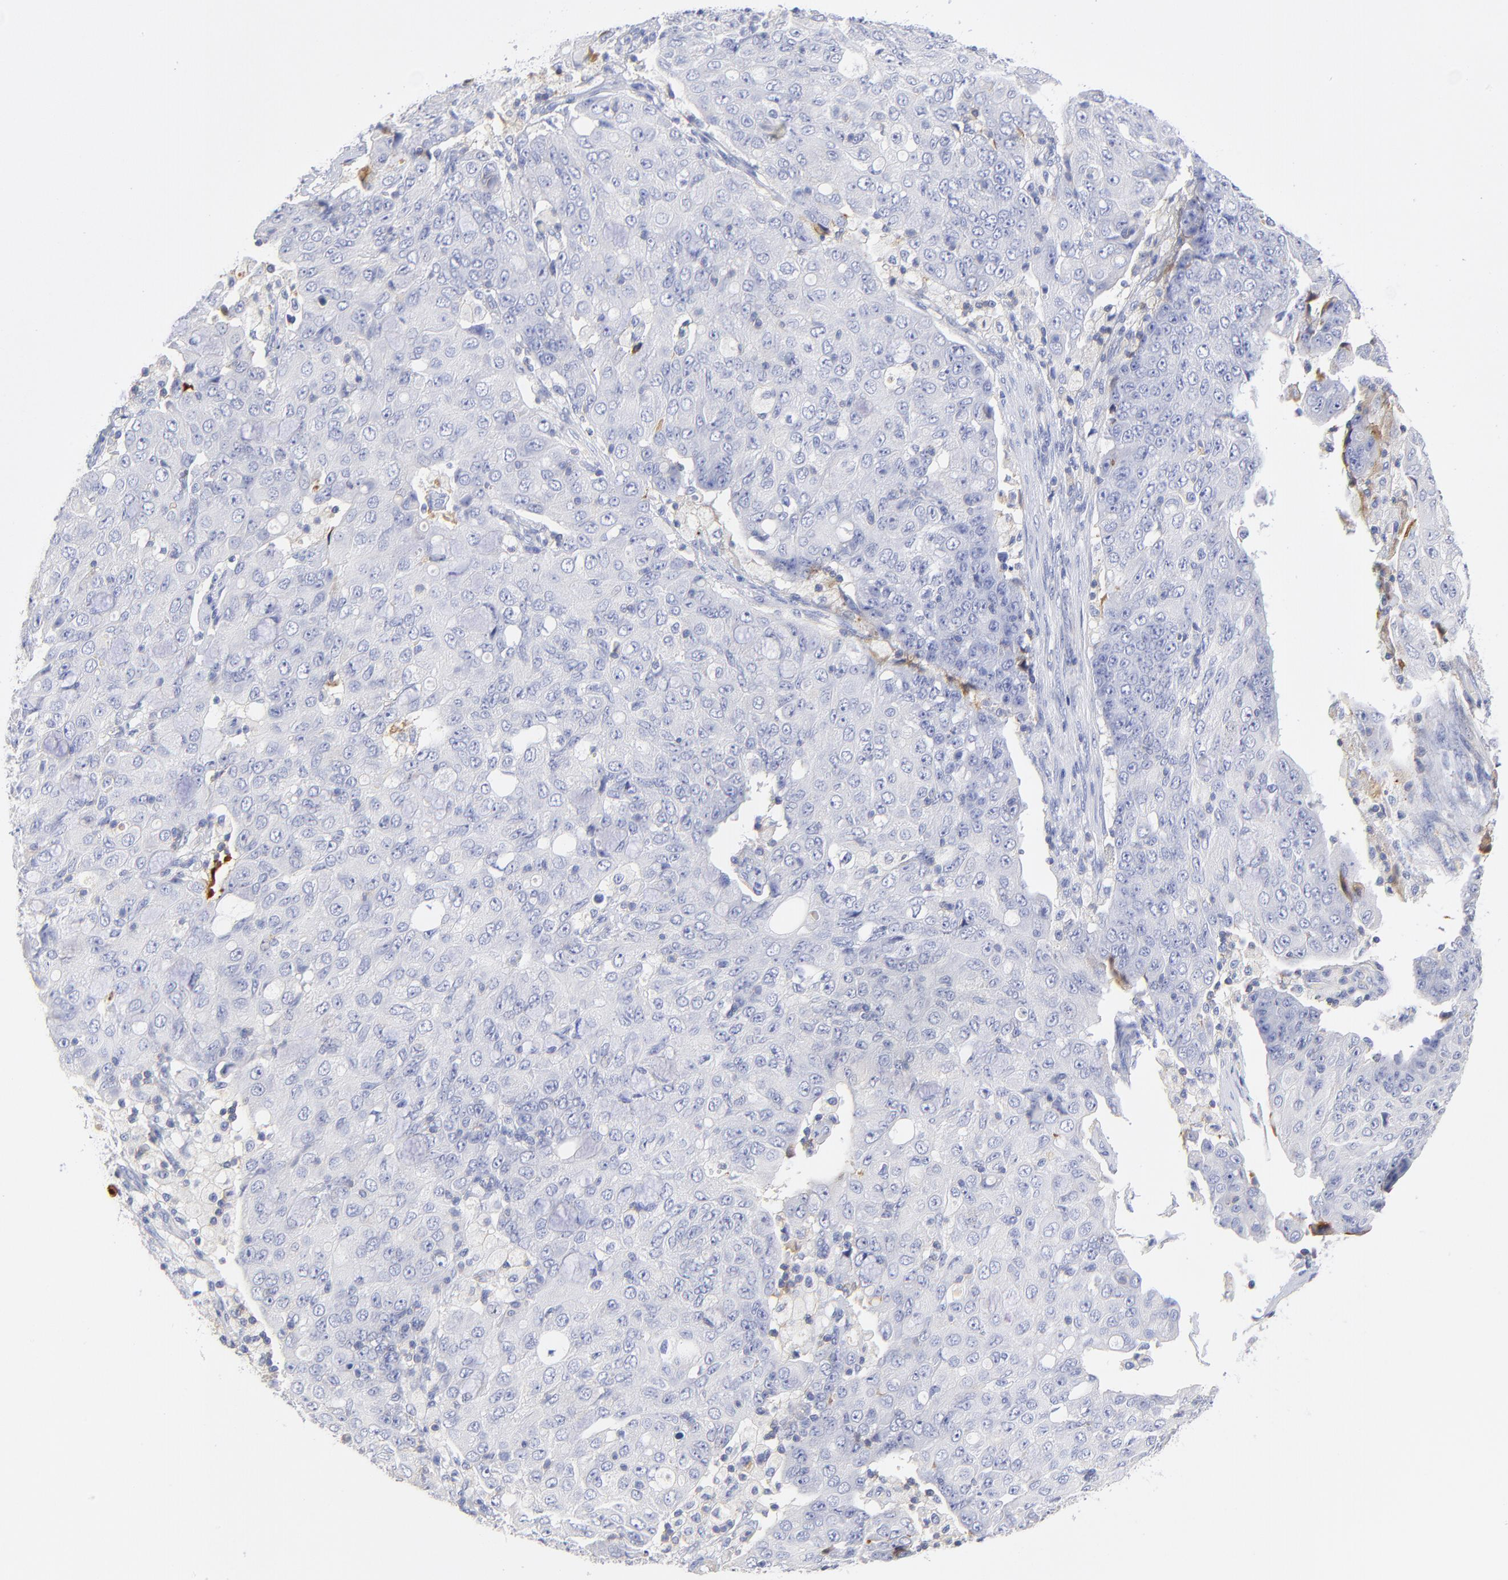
{"staining": {"intensity": "negative", "quantity": "none", "location": "none"}, "tissue": "ovarian cancer", "cell_type": "Tumor cells", "image_type": "cancer", "snomed": [{"axis": "morphology", "description": "Carcinoma, endometroid"}, {"axis": "topography", "description": "Ovary"}], "caption": "DAB immunohistochemical staining of endometroid carcinoma (ovarian) exhibits no significant positivity in tumor cells.", "gene": "MDGA2", "patient": {"sex": "female", "age": 42}}